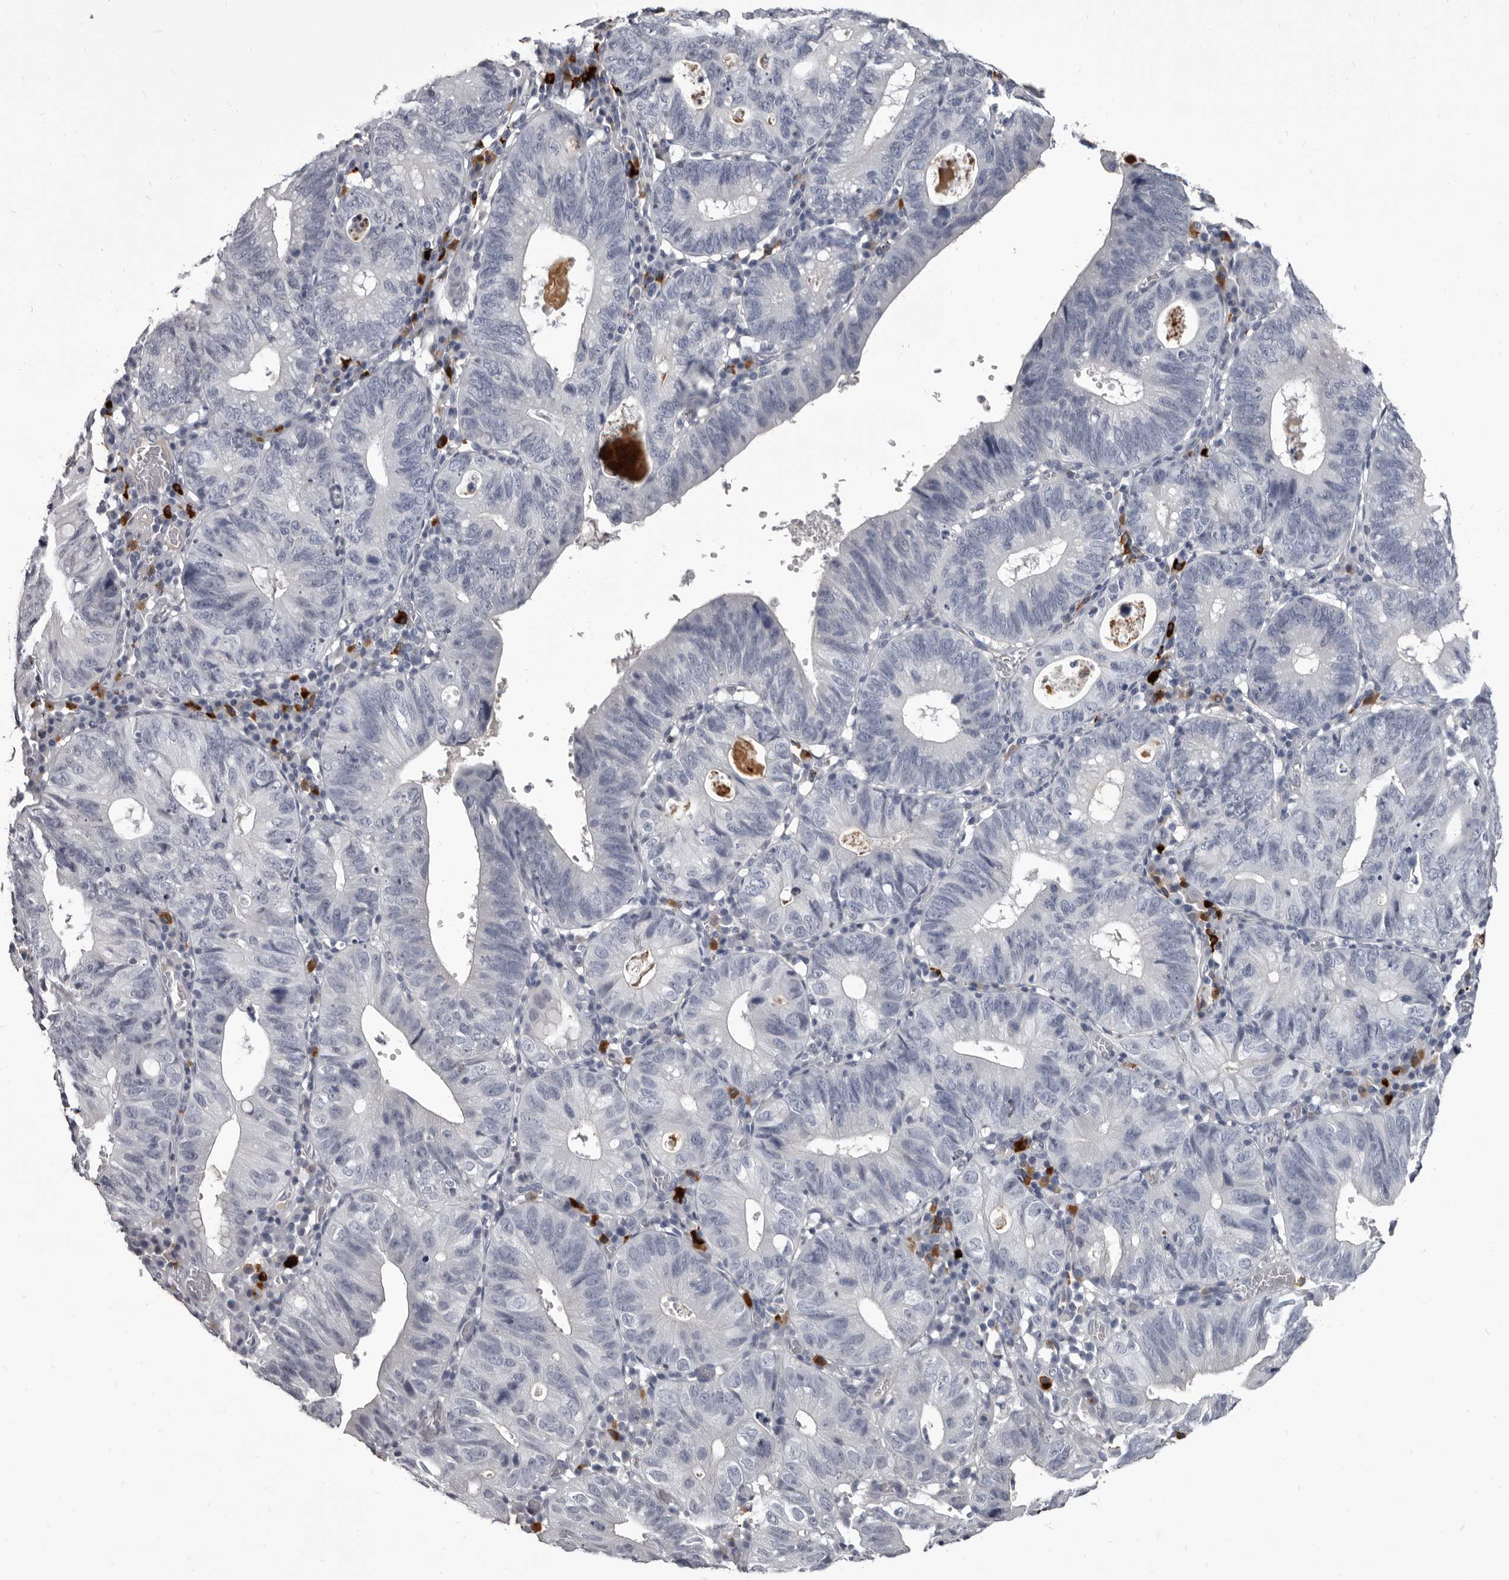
{"staining": {"intensity": "negative", "quantity": "none", "location": "none"}, "tissue": "stomach cancer", "cell_type": "Tumor cells", "image_type": "cancer", "snomed": [{"axis": "morphology", "description": "Adenocarcinoma, NOS"}, {"axis": "topography", "description": "Stomach"}], "caption": "Histopathology image shows no protein expression in tumor cells of stomach adenocarcinoma tissue.", "gene": "GZMH", "patient": {"sex": "male", "age": 59}}